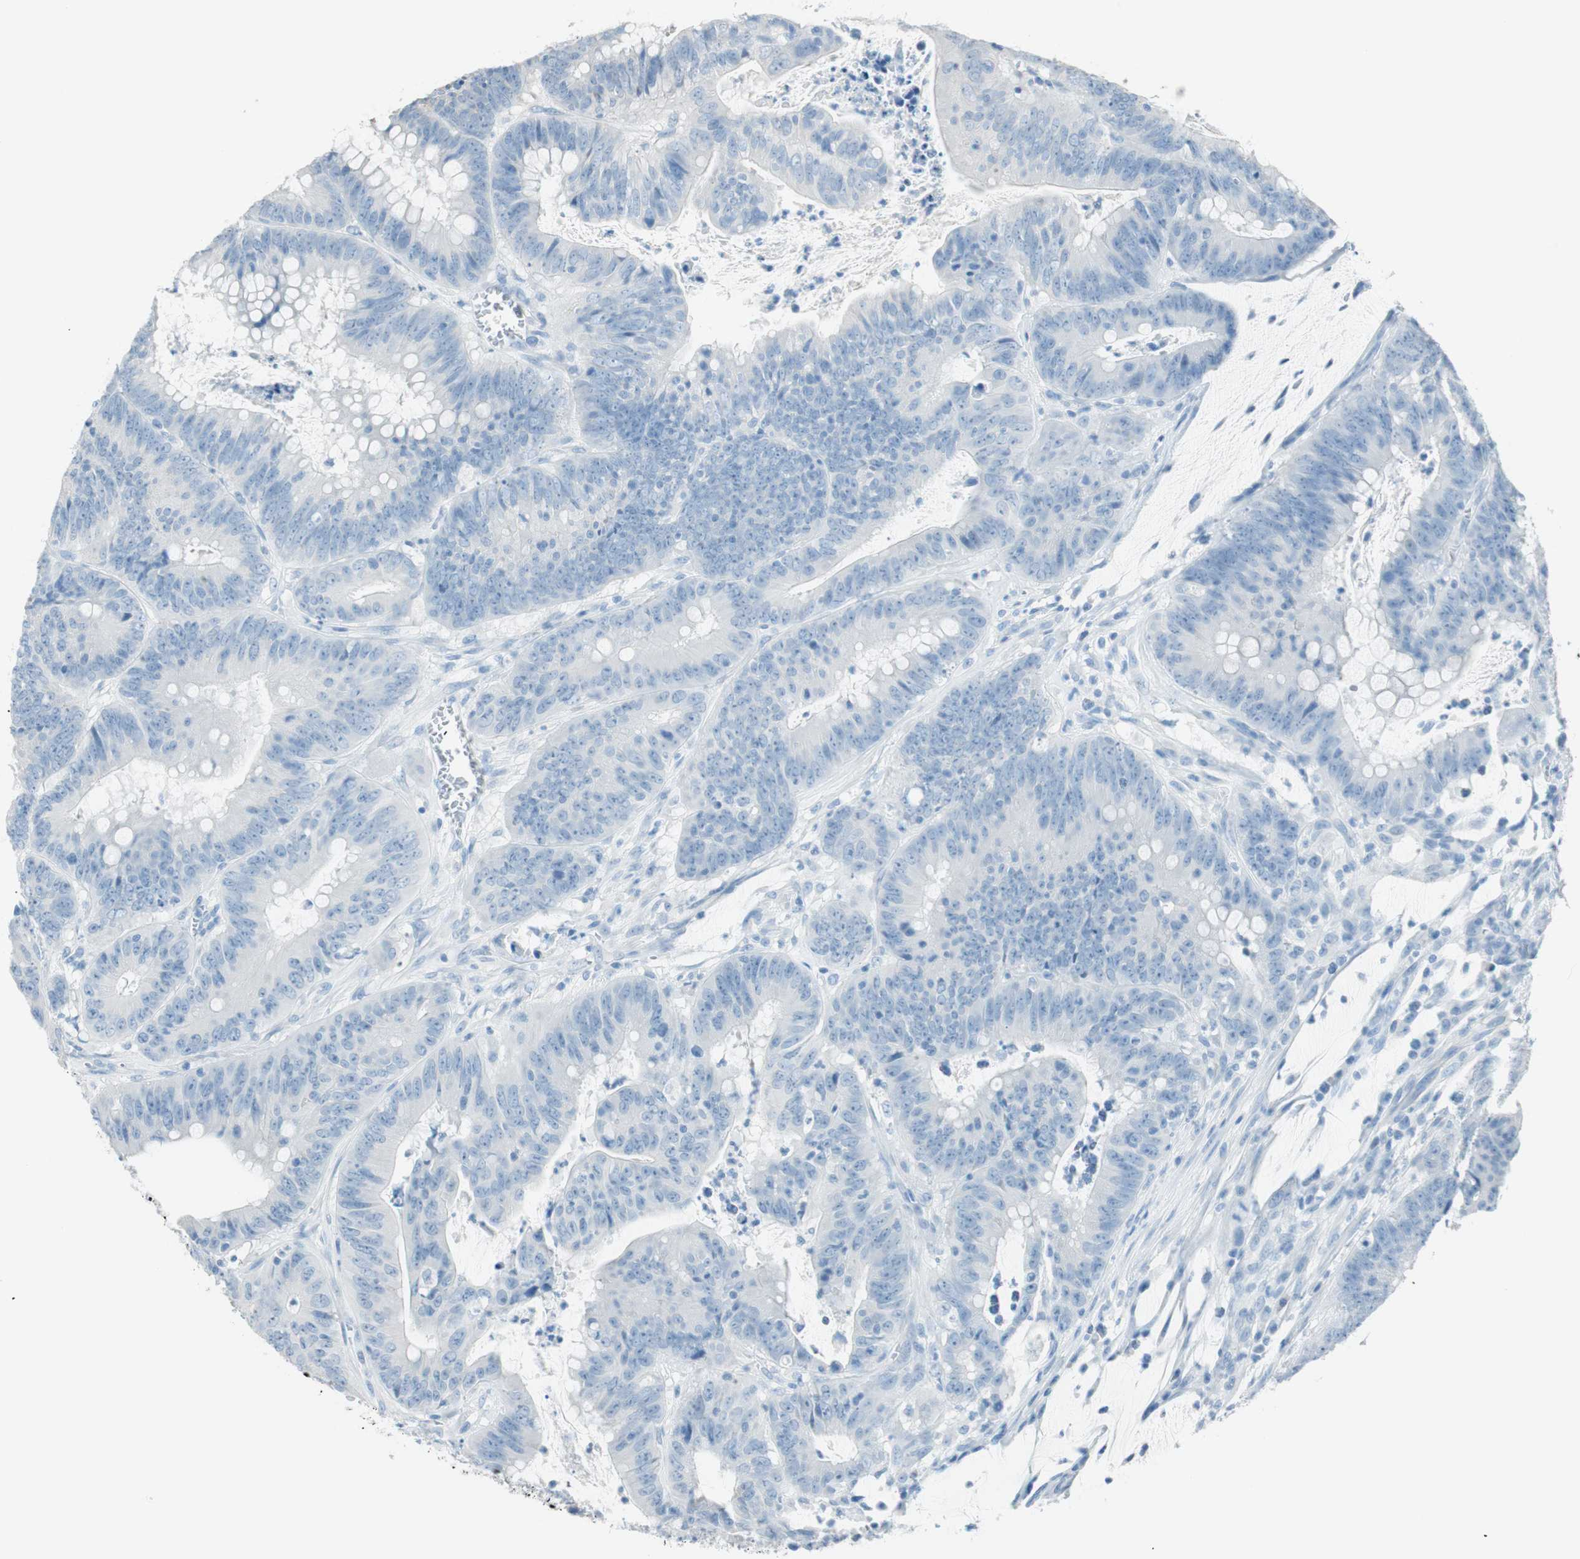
{"staining": {"intensity": "negative", "quantity": "none", "location": "none"}, "tissue": "colorectal cancer", "cell_type": "Tumor cells", "image_type": "cancer", "snomed": [{"axis": "morphology", "description": "Adenocarcinoma, NOS"}, {"axis": "topography", "description": "Colon"}], "caption": "Image shows no protein staining in tumor cells of colorectal adenocarcinoma tissue.", "gene": "TNFRSF13C", "patient": {"sex": "male", "age": 45}}